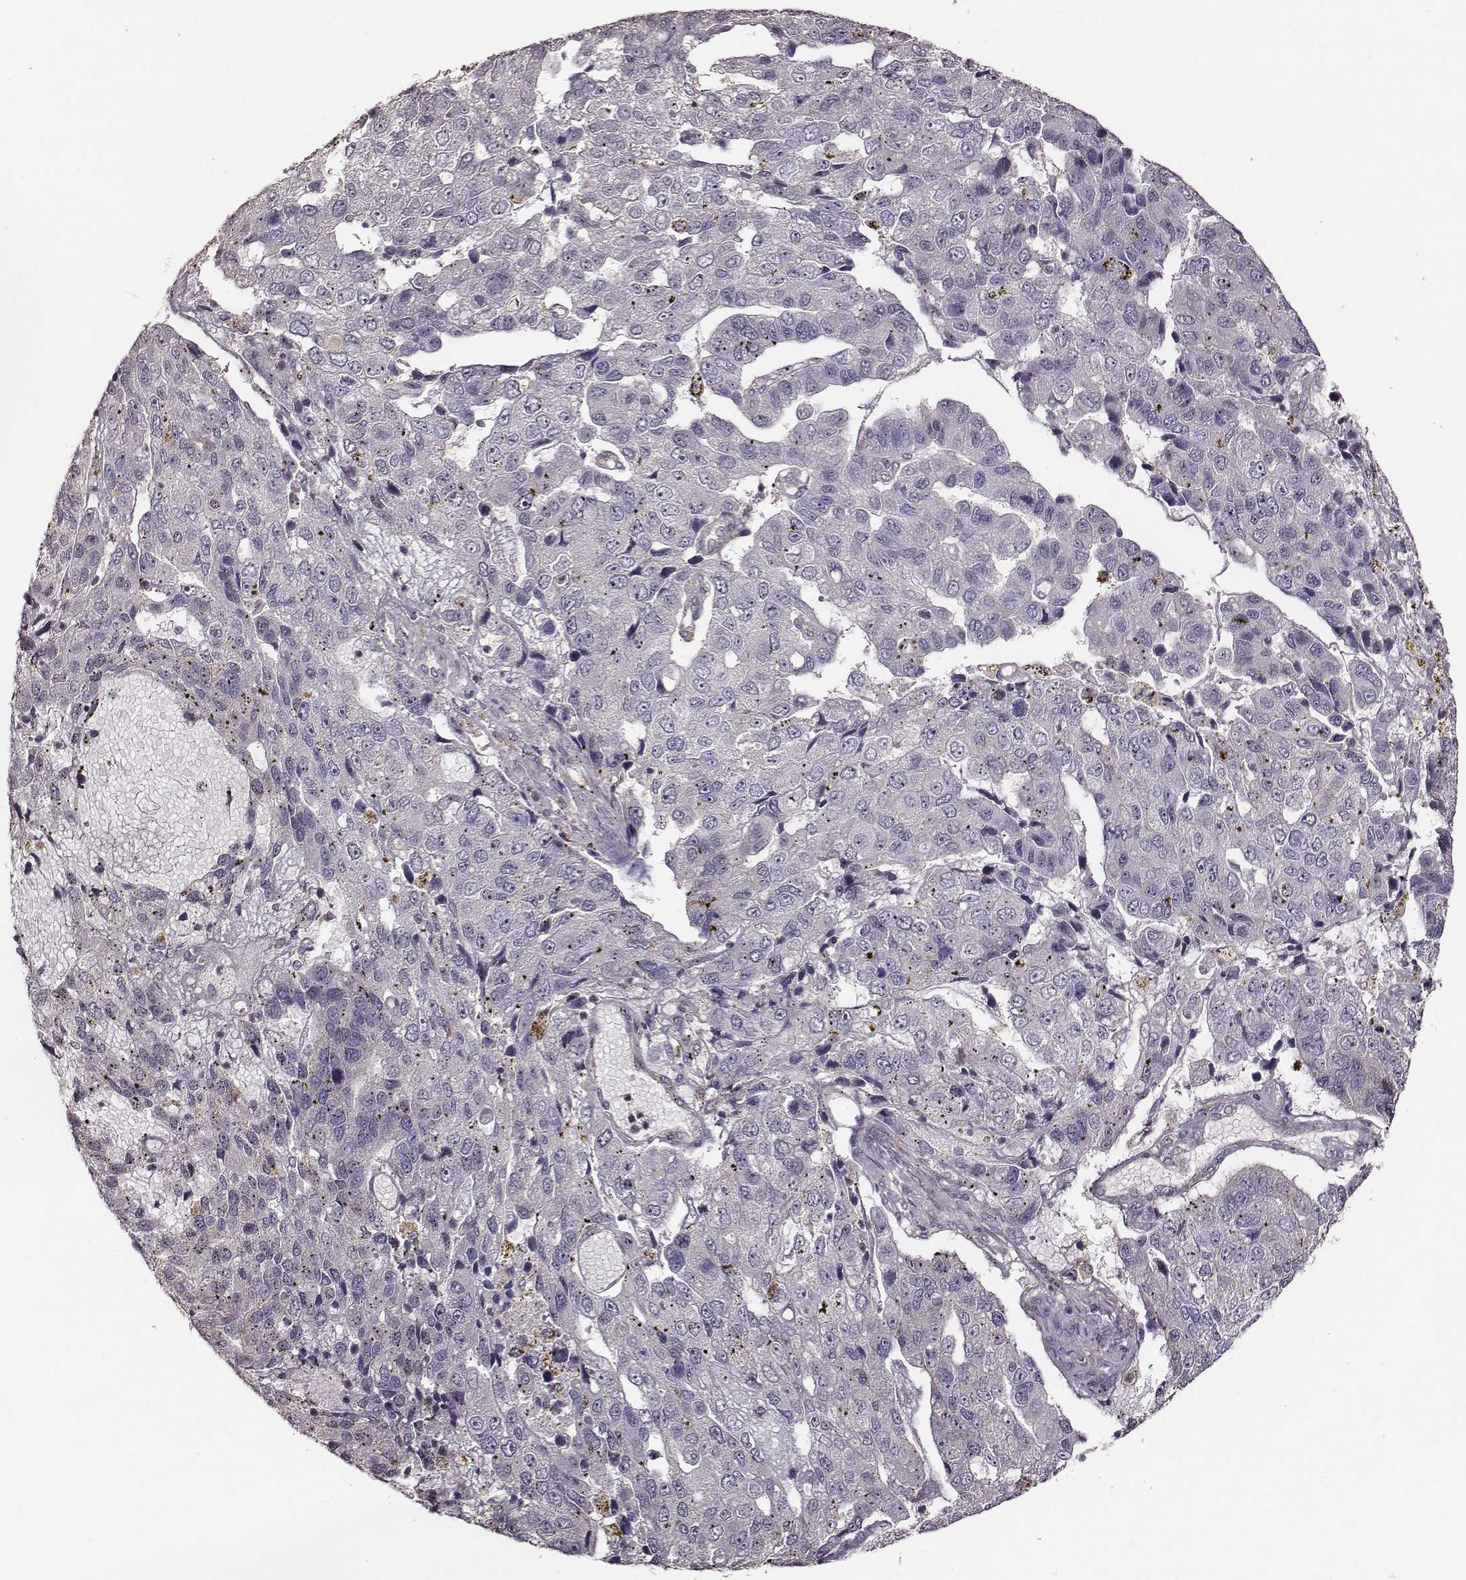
{"staining": {"intensity": "negative", "quantity": "none", "location": "none"}, "tissue": "pancreatic cancer", "cell_type": "Tumor cells", "image_type": "cancer", "snomed": [{"axis": "morphology", "description": "Adenocarcinoma, NOS"}, {"axis": "topography", "description": "Pancreas"}], "caption": "Protein analysis of adenocarcinoma (pancreatic) exhibits no significant positivity in tumor cells. (Immunohistochemistry (ihc), brightfield microscopy, high magnification).", "gene": "VPS26A", "patient": {"sex": "female", "age": 61}}